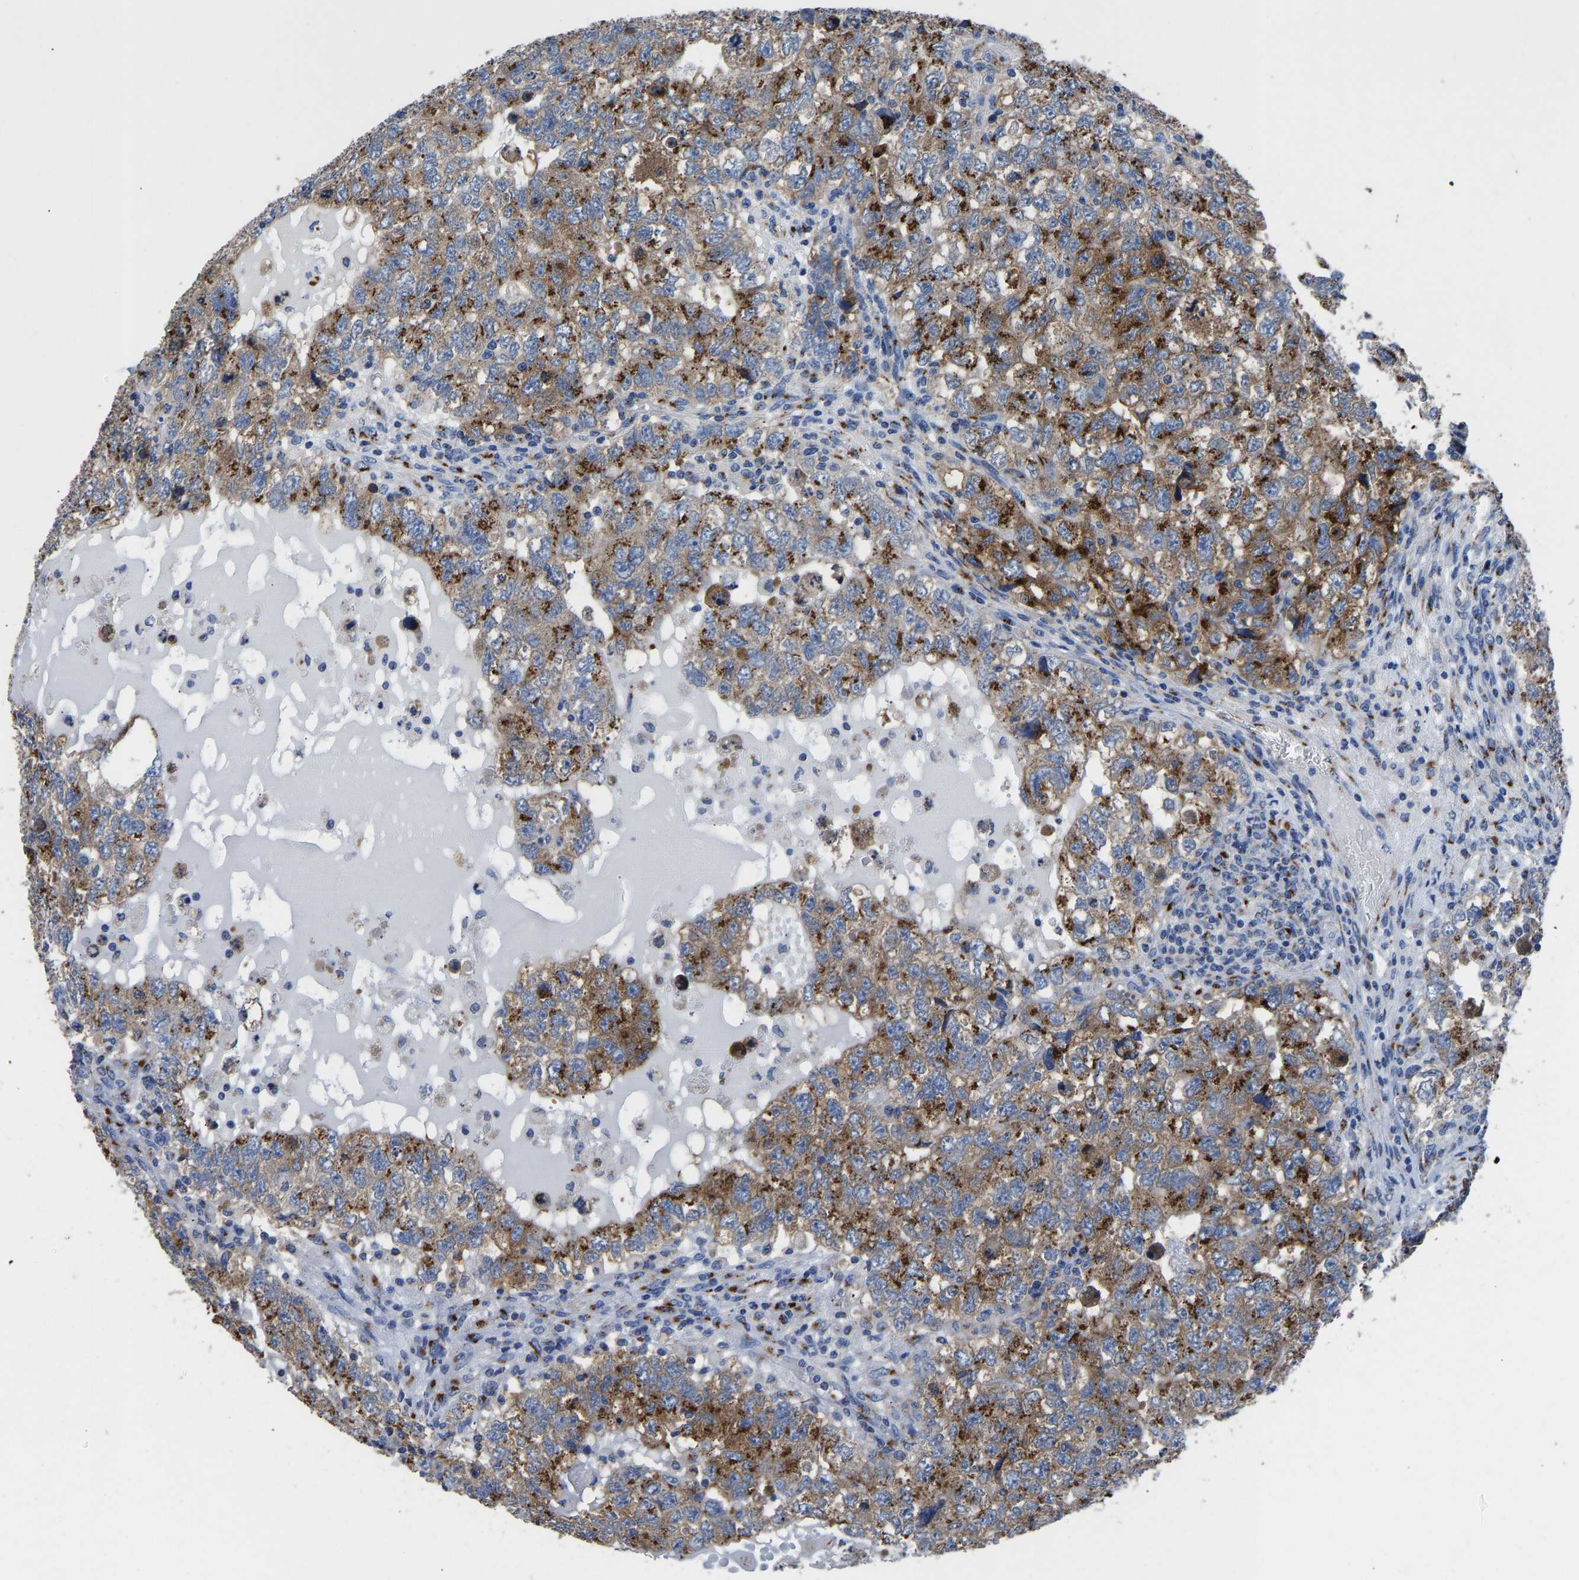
{"staining": {"intensity": "strong", "quantity": ">75%", "location": "cytoplasmic/membranous"}, "tissue": "testis cancer", "cell_type": "Tumor cells", "image_type": "cancer", "snomed": [{"axis": "morphology", "description": "Carcinoma, Embryonal, NOS"}, {"axis": "topography", "description": "Testis"}], "caption": "Brown immunohistochemical staining in human embryonal carcinoma (testis) reveals strong cytoplasmic/membranous positivity in approximately >75% of tumor cells.", "gene": "TMEM87A", "patient": {"sex": "male", "age": 36}}